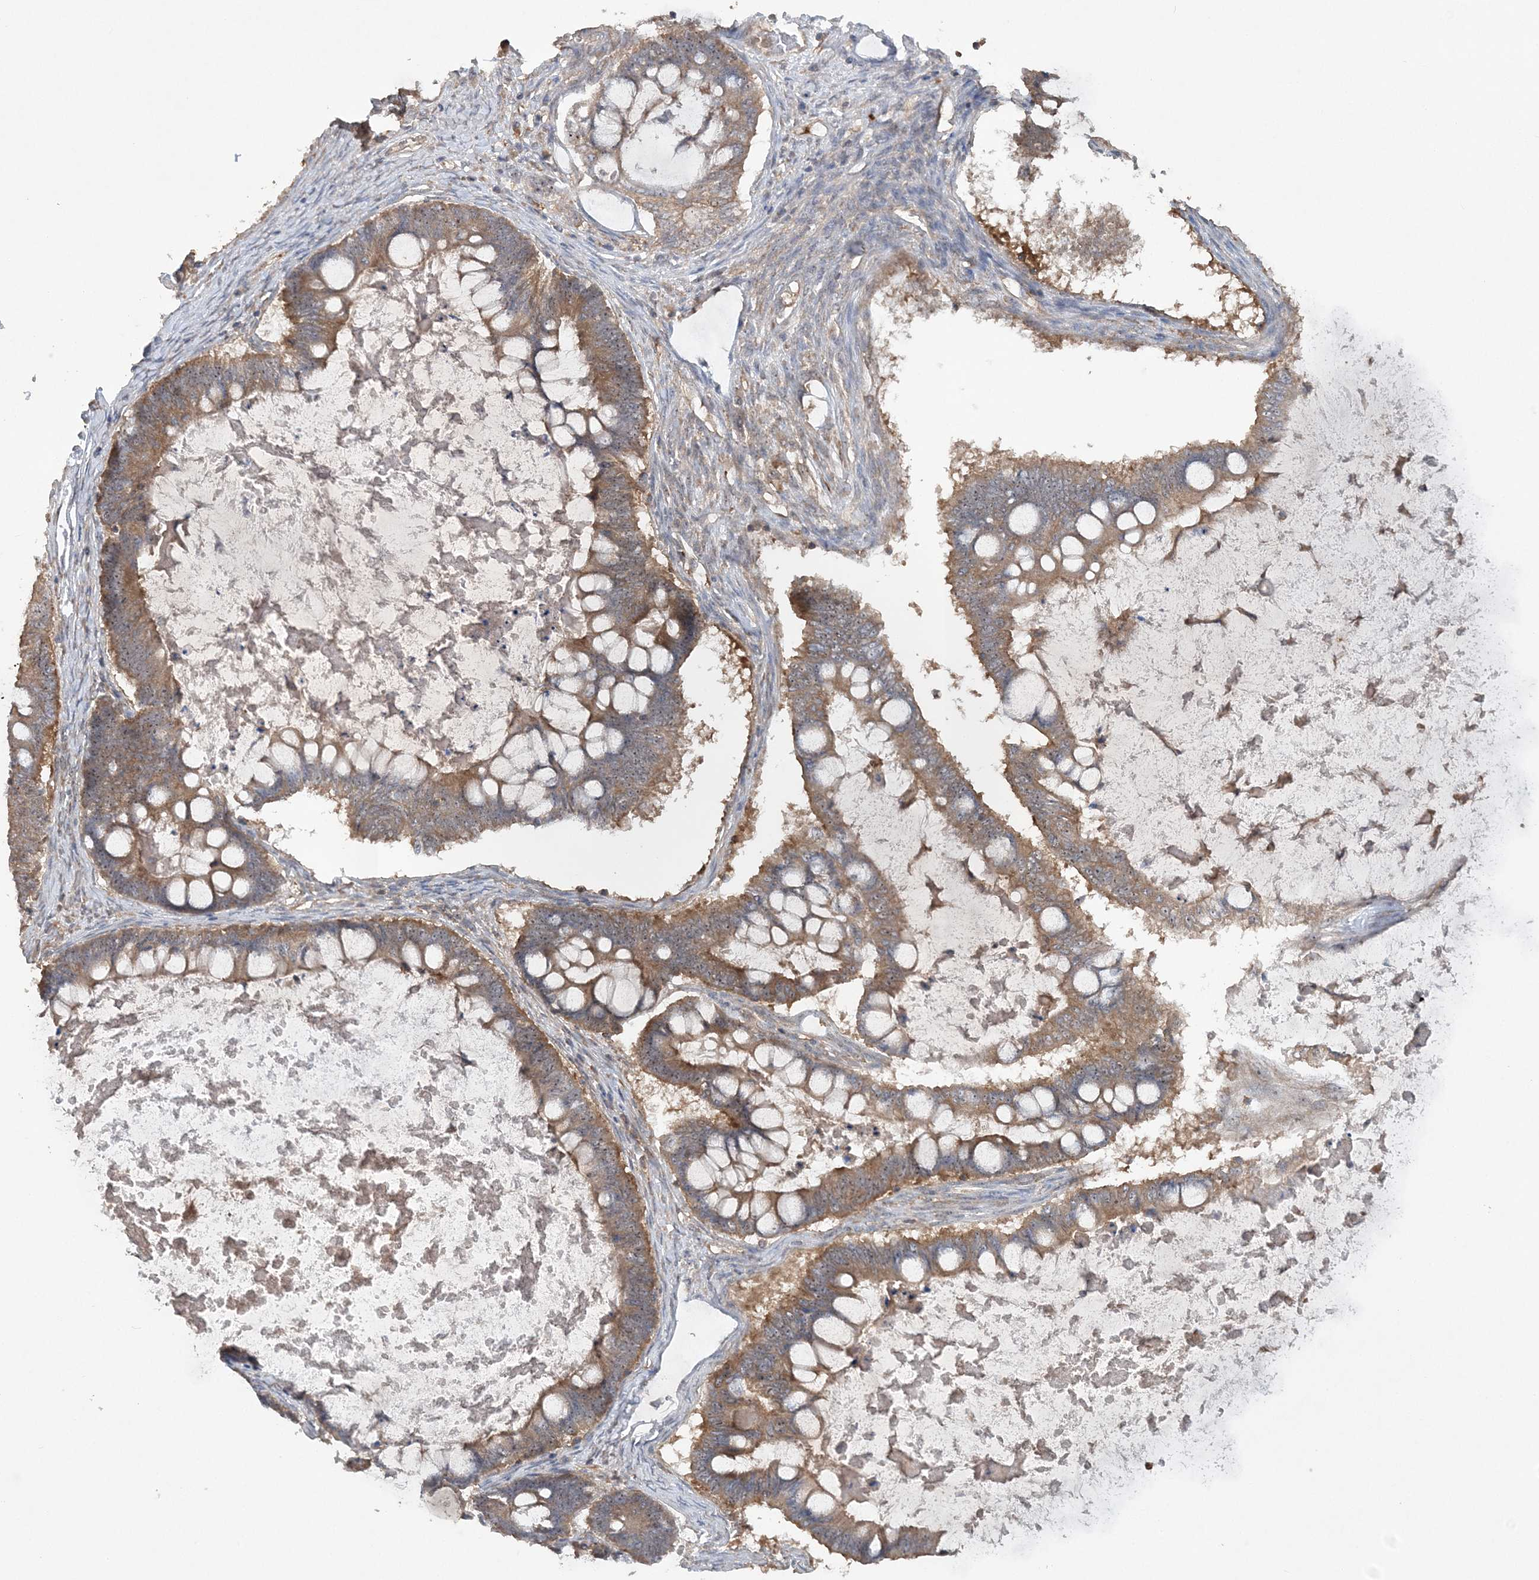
{"staining": {"intensity": "moderate", "quantity": ">75%", "location": "cytoplasmic/membranous"}, "tissue": "ovarian cancer", "cell_type": "Tumor cells", "image_type": "cancer", "snomed": [{"axis": "morphology", "description": "Cystadenocarcinoma, mucinous, NOS"}, {"axis": "topography", "description": "Ovary"}], "caption": "Human ovarian mucinous cystadenocarcinoma stained with a protein marker exhibits moderate staining in tumor cells.", "gene": "ACAP2", "patient": {"sex": "female", "age": 61}}